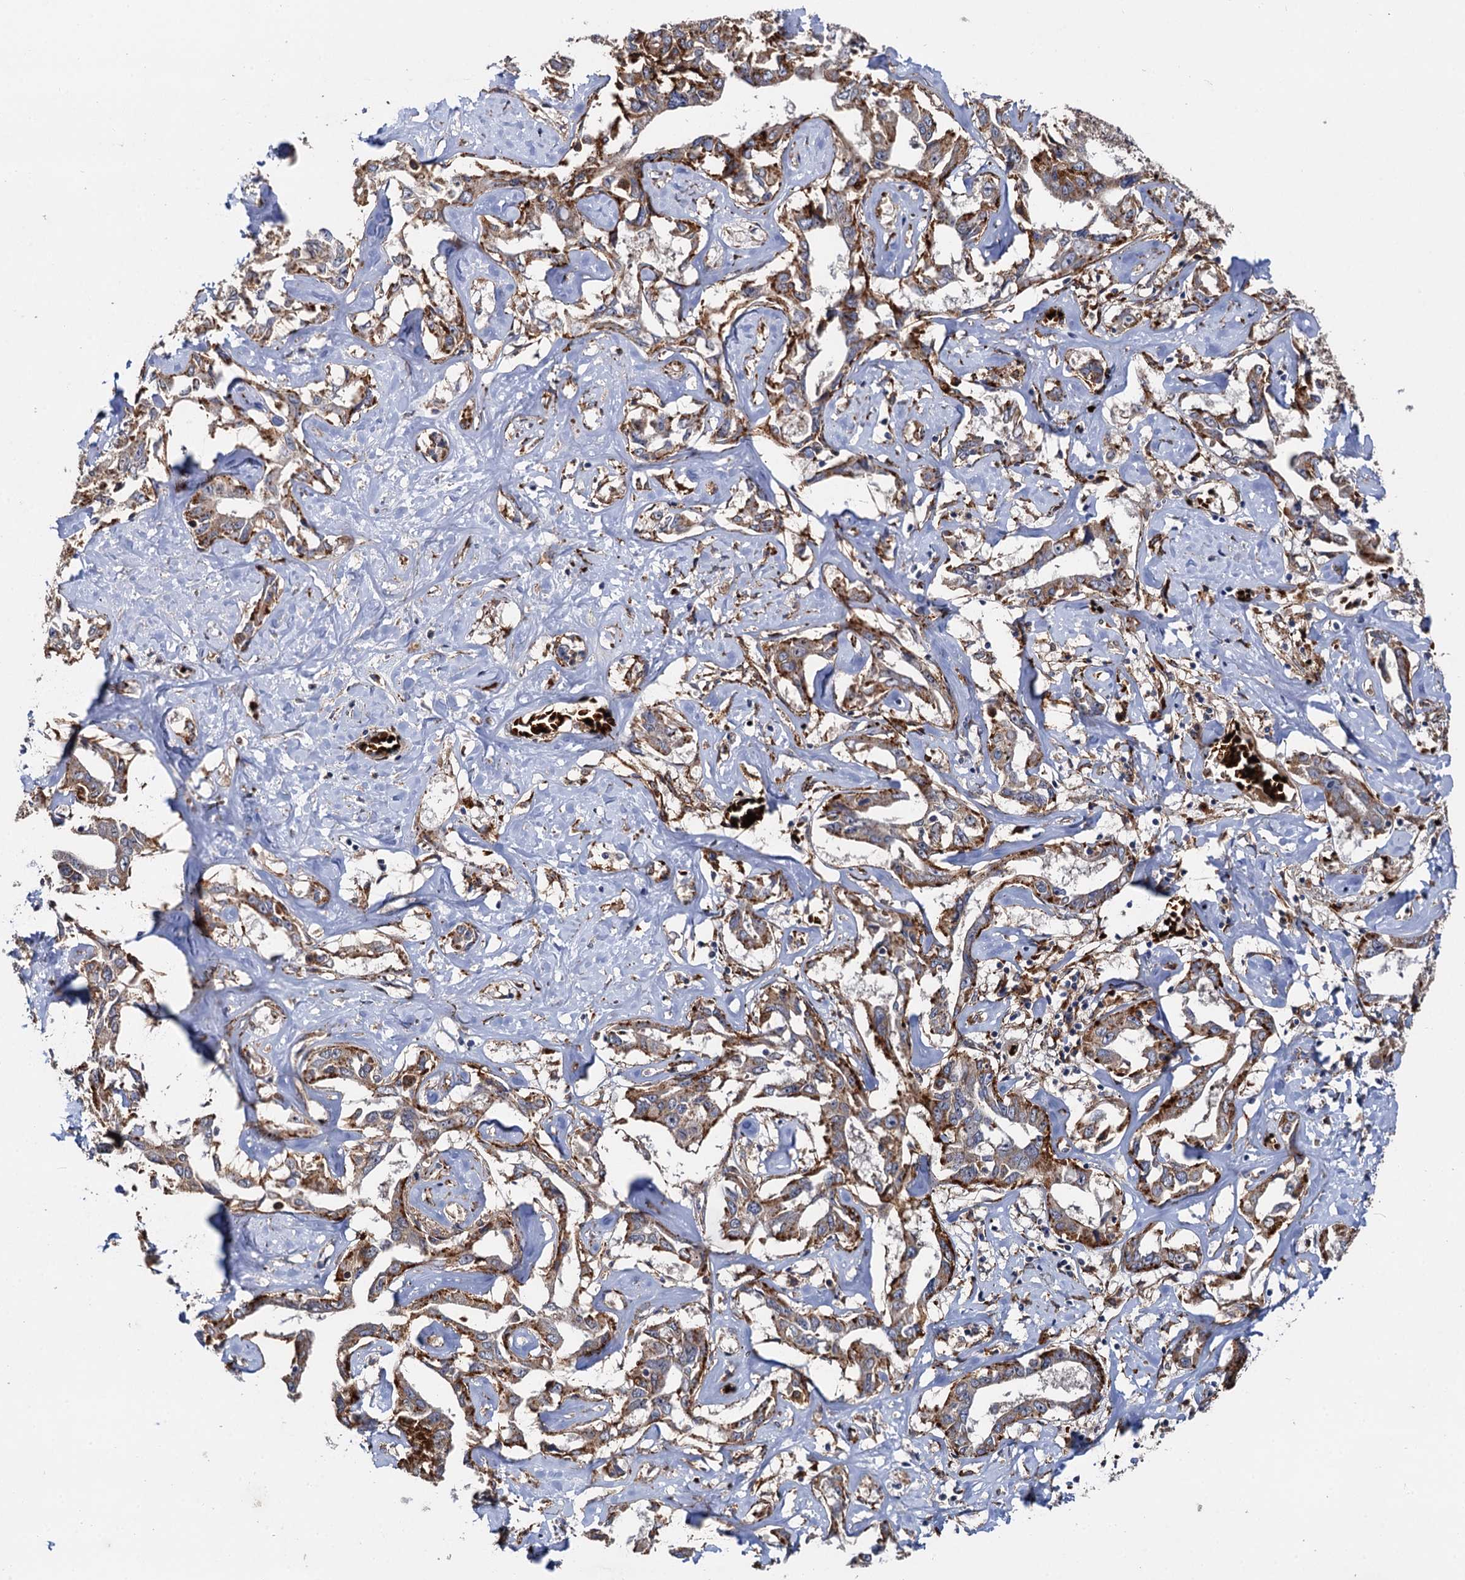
{"staining": {"intensity": "moderate", "quantity": ">75%", "location": "cytoplasmic/membranous"}, "tissue": "liver cancer", "cell_type": "Tumor cells", "image_type": "cancer", "snomed": [{"axis": "morphology", "description": "Cholangiocarcinoma"}, {"axis": "topography", "description": "Liver"}], "caption": "The photomicrograph shows a brown stain indicating the presence of a protein in the cytoplasmic/membranous of tumor cells in liver cancer.", "gene": "GBA1", "patient": {"sex": "male", "age": 59}}